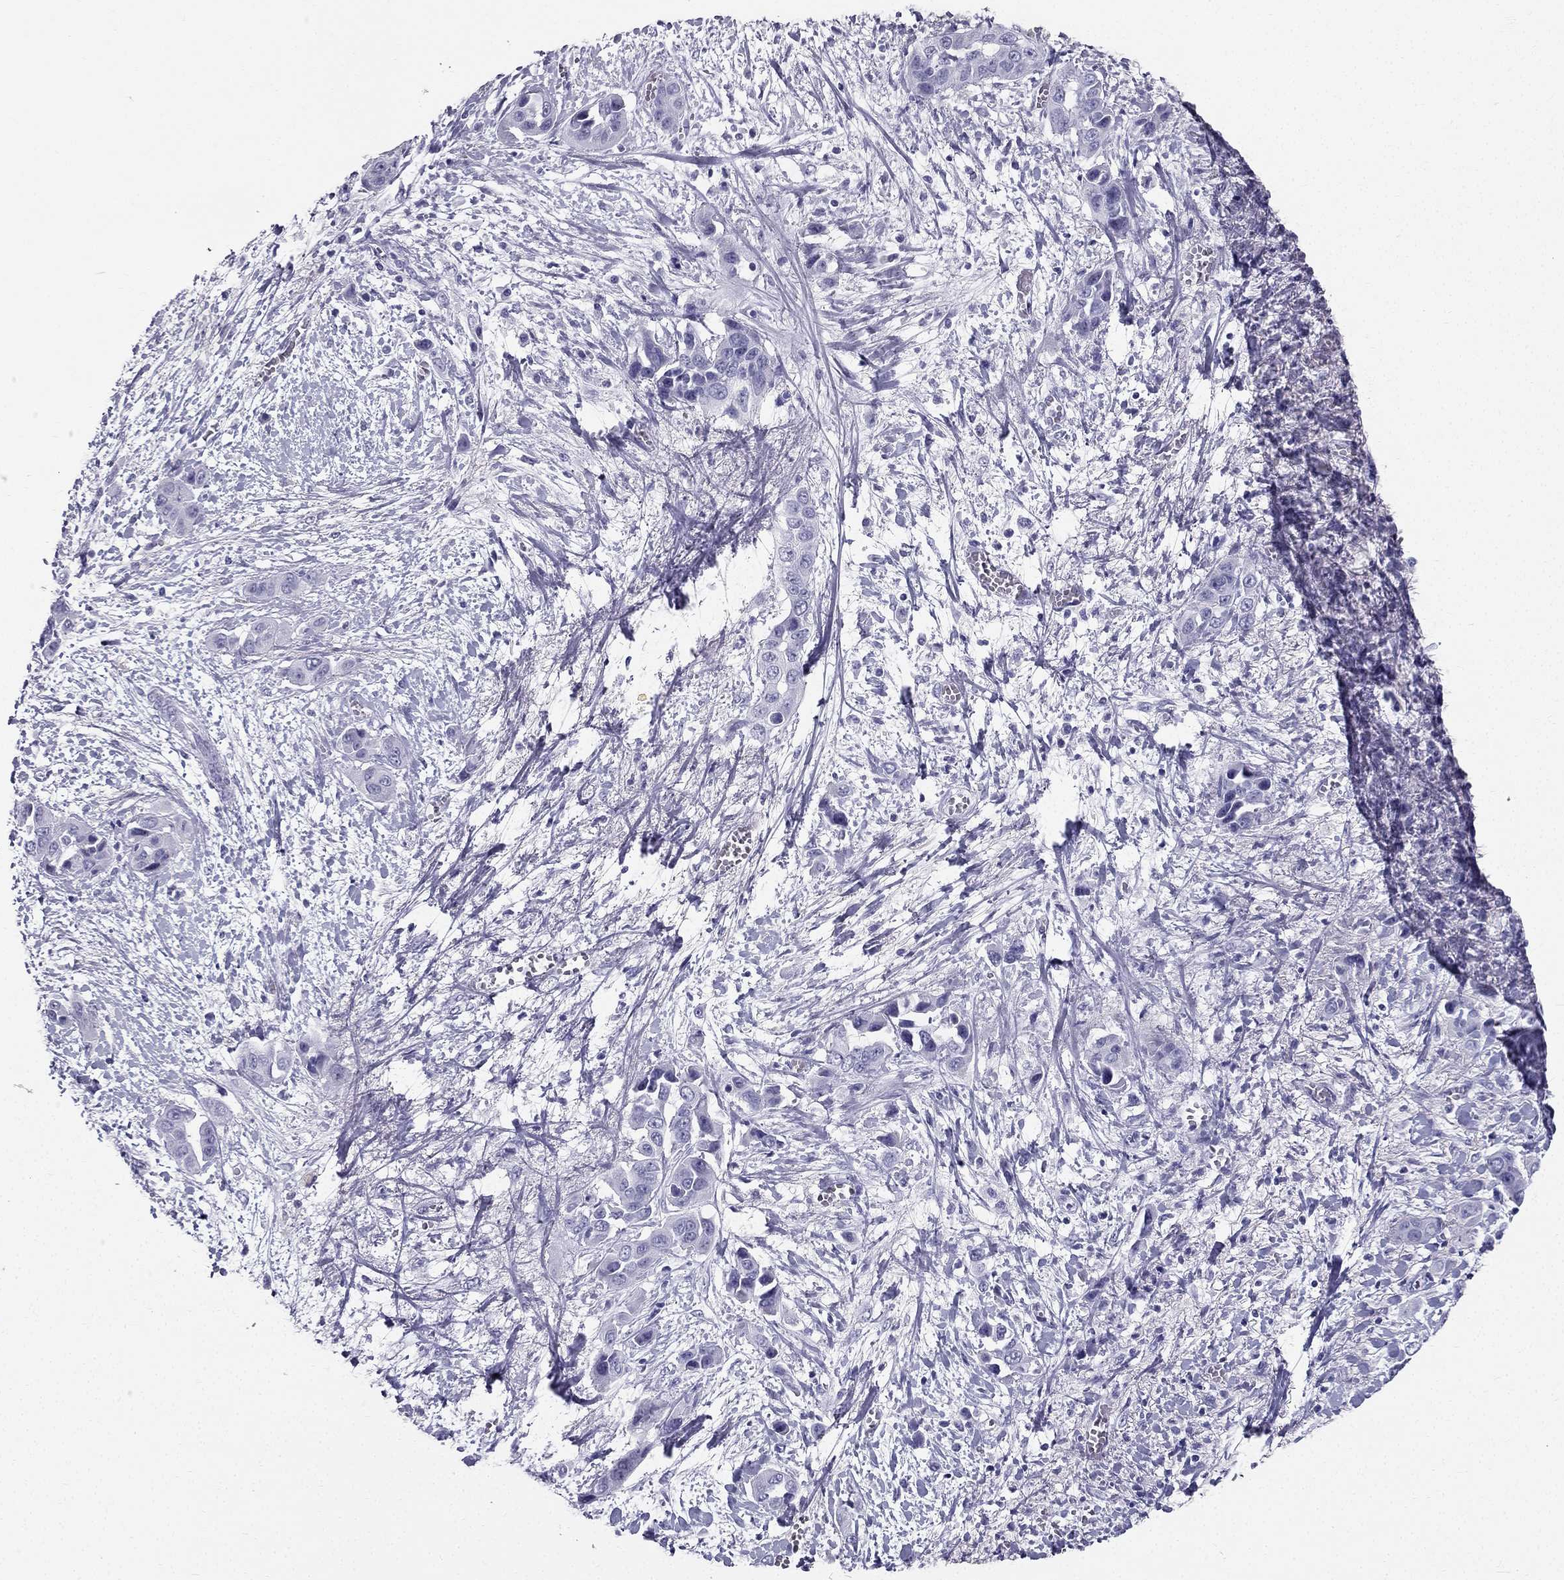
{"staining": {"intensity": "negative", "quantity": "none", "location": "none"}, "tissue": "liver cancer", "cell_type": "Tumor cells", "image_type": "cancer", "snomed": [{"axis": "morphology", "description": "Cholangiocarcinoma"}, {"axis": "topography", "description": "Liver"}], "caption": "Liver cholangiocarcinoma stained for a protein using IHC displays no positivity tumor cells.", "gene": "TFF3", "patient": {"sex": "female", "age": 52}}